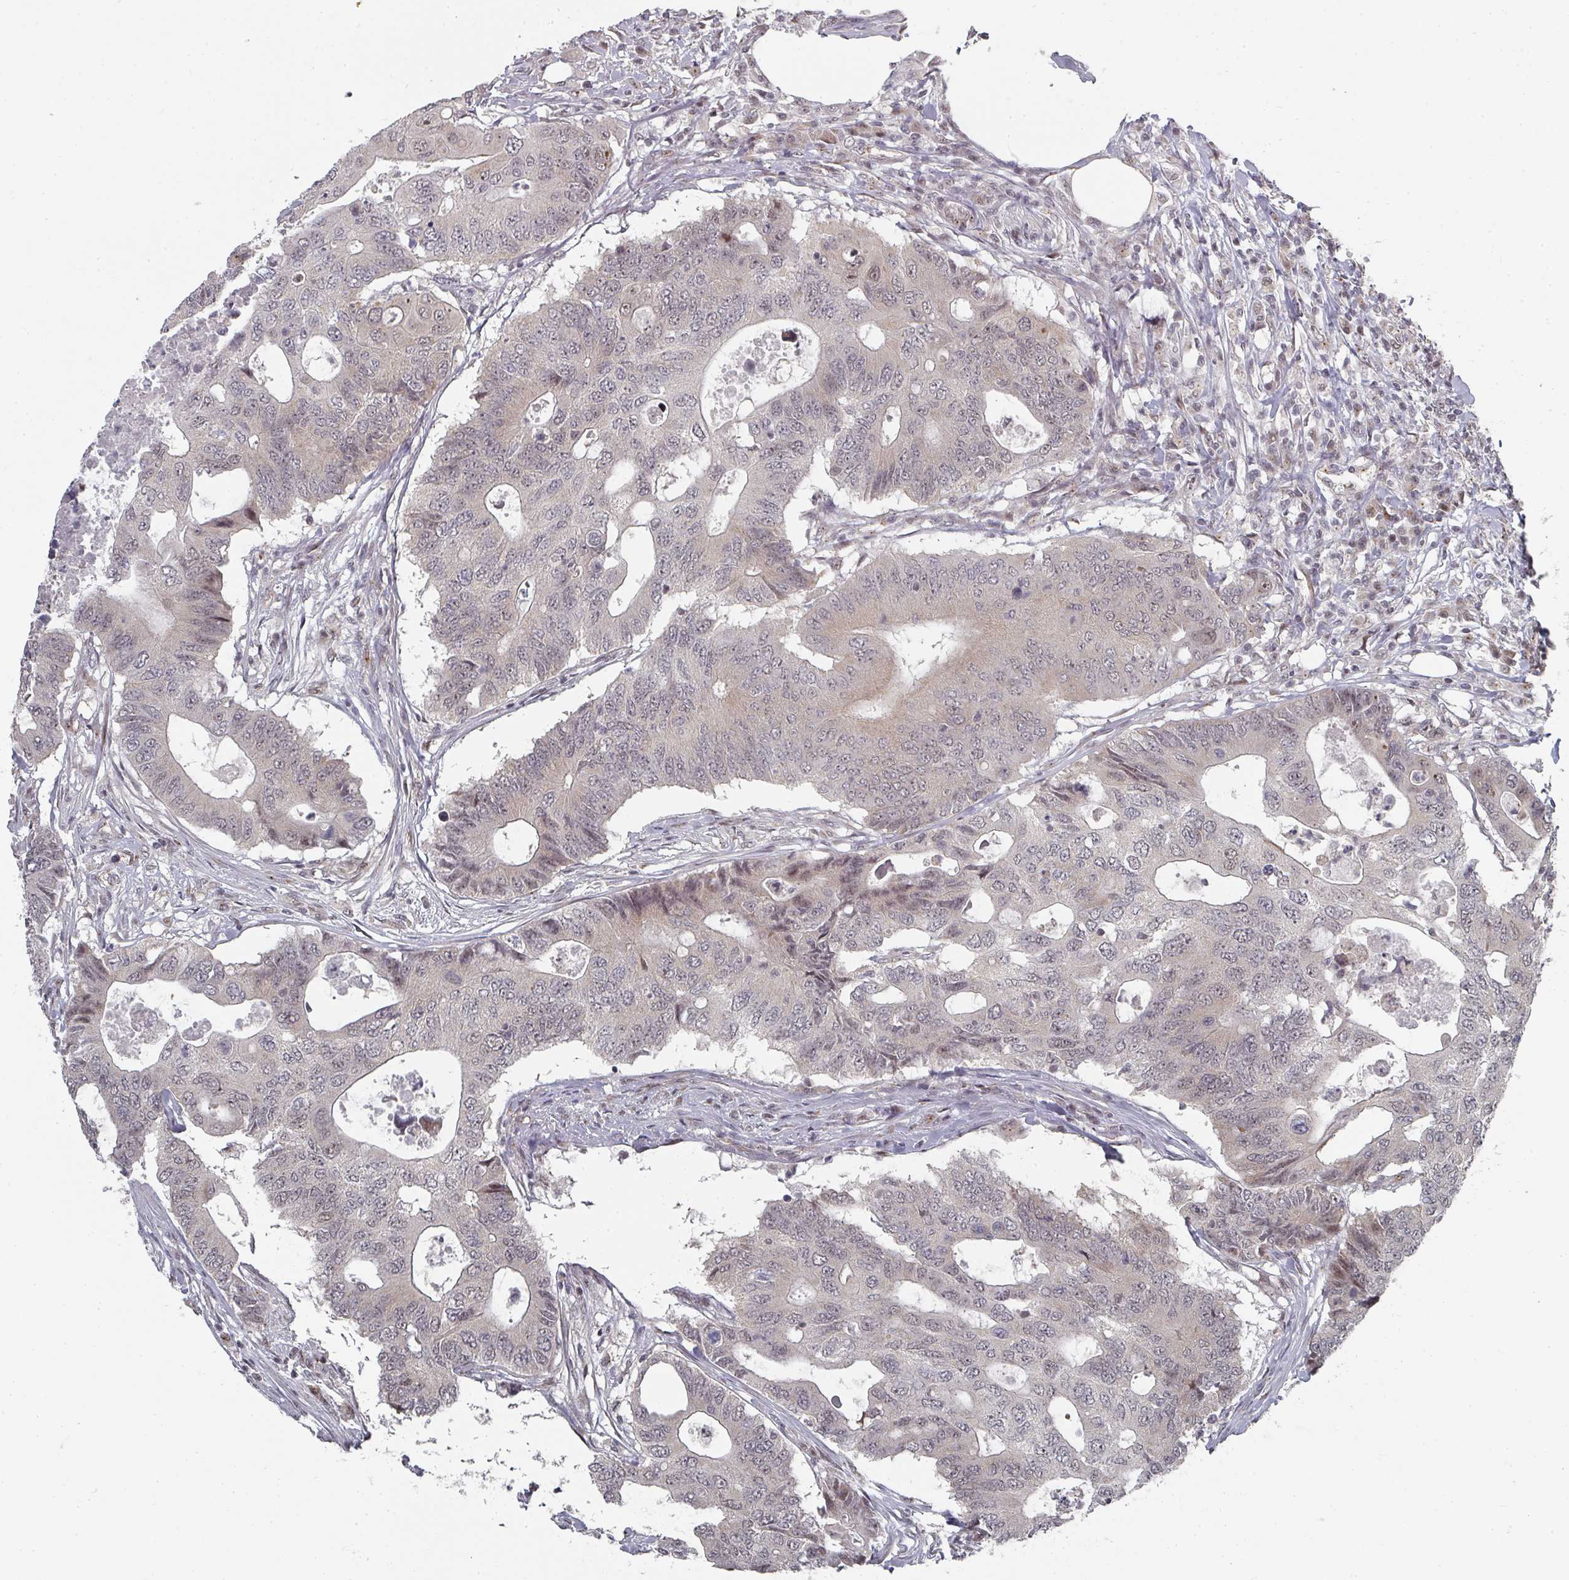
{"staining": {"intensity": "weak", "quantity": "25%-75%", "location": "cytoplasmic/membranous,nuclear"}, "tissue": "colorectal cancer", "cell_type": "Tumor cells", "image_type": "cancer", "snomed": [{"axis": "morphology", "description": "Adenocarcinoma, NOS"}, {"axis": "topography", "description": "Colon"}], "caption": "Weak cytoplasmic/membranous and nuclear positivity for a protein is present in approximately 25%-75% of tumor cells of adenocarcinoma (colorectal) using immunohistochemistry (IHC).", "gene": "KIF1C", "patient": {"sex": "male", "age": 71}}